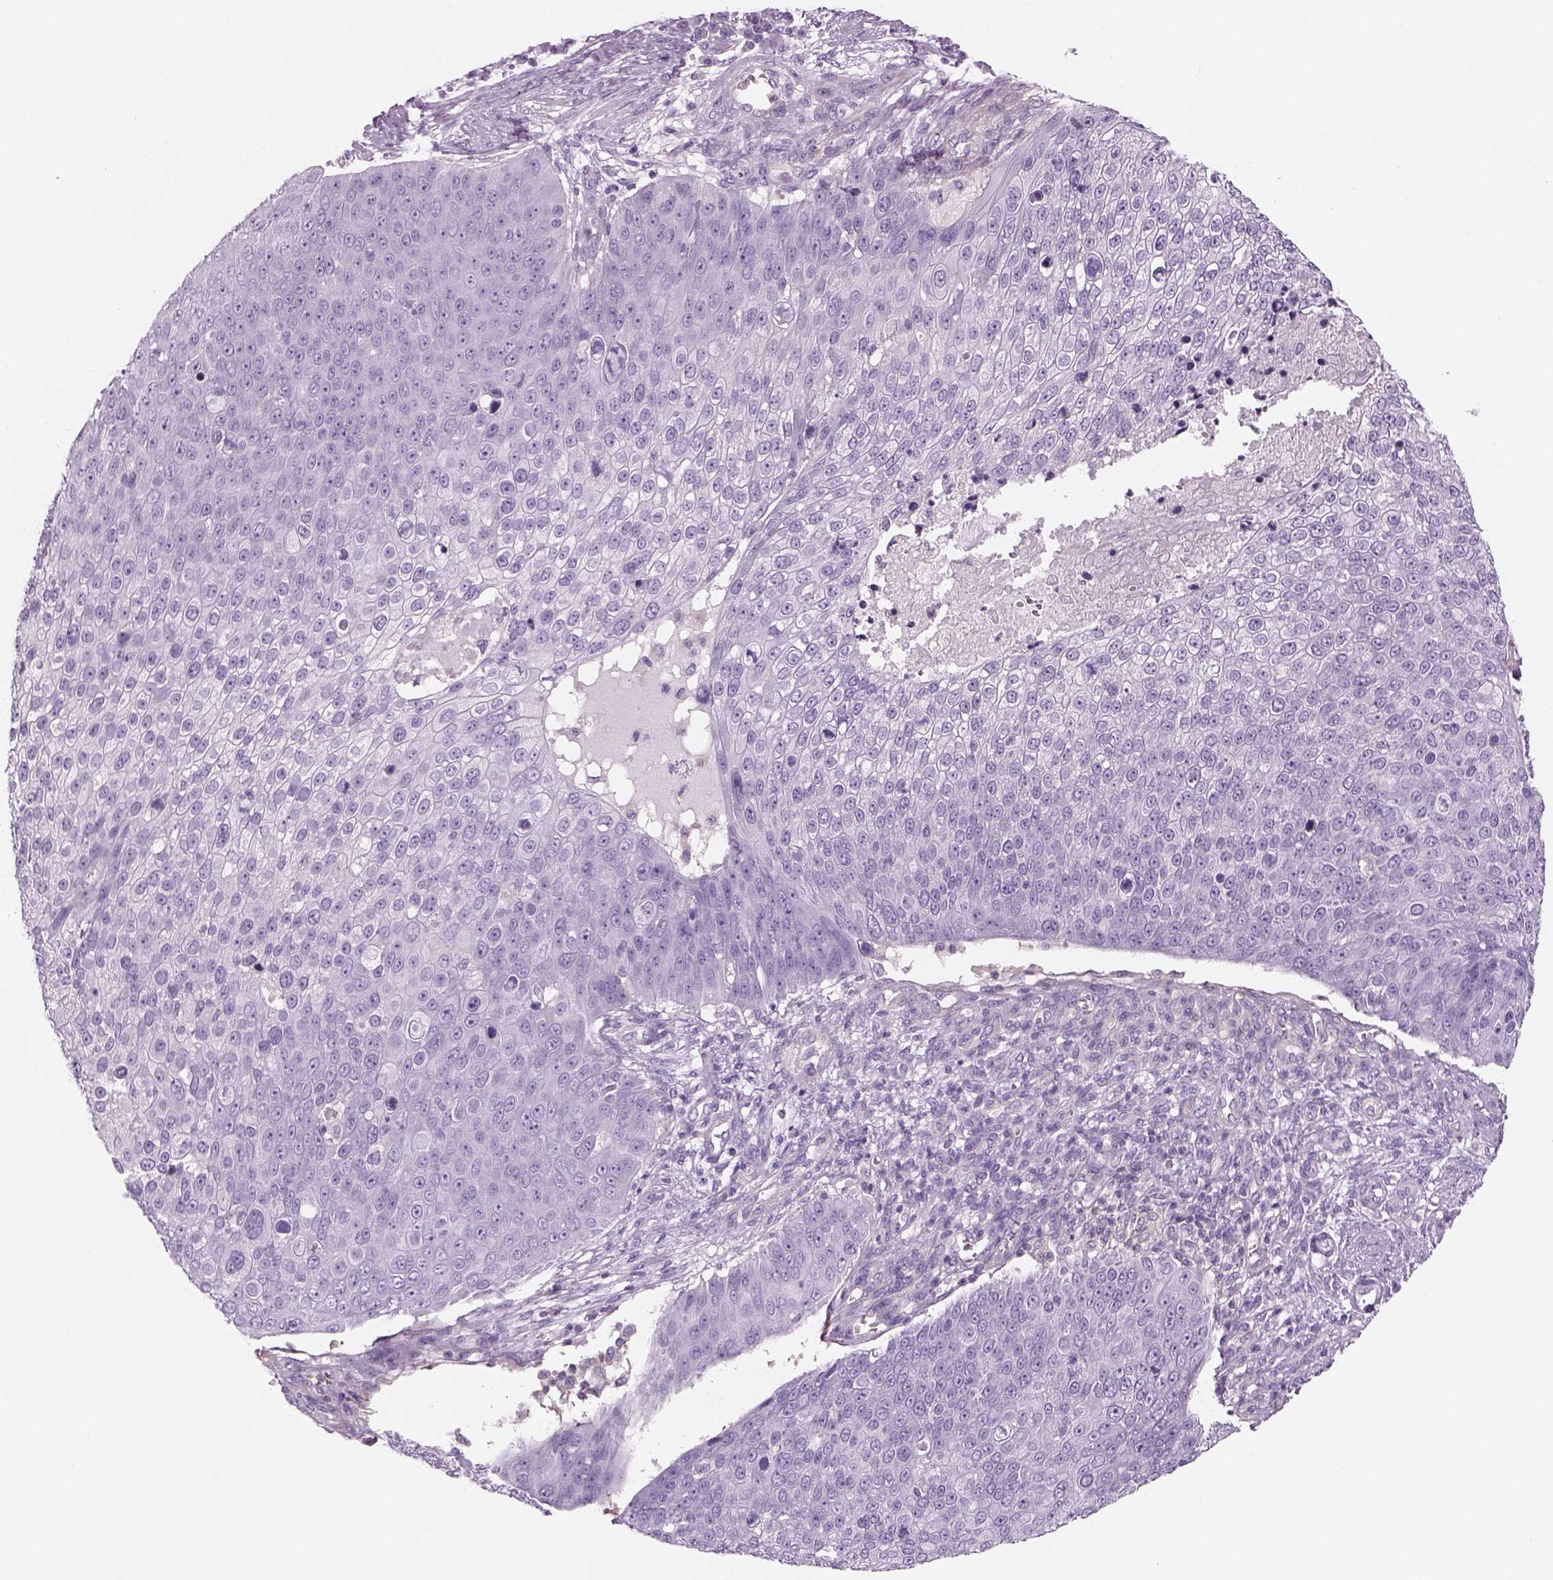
{"staining": {"intensity": "negative", "quantity": "none", "location": "none"}, "tissue": "skin cancer", "cell_type": "Tumor cells", "image_type": "cancer", "snomed": [{"axis": "morphology", "description": "Squamous cell carcinoma, NOS"}, {"axis": "topography", "description": "Skin"}], "caption": "Squamous cell carcinoma (skin) was stained to show a protein in brown. There is no significant positivity in tumor cells.", "gene": "SLC1A7", "patient": {"sex": "male", "age": 71}}